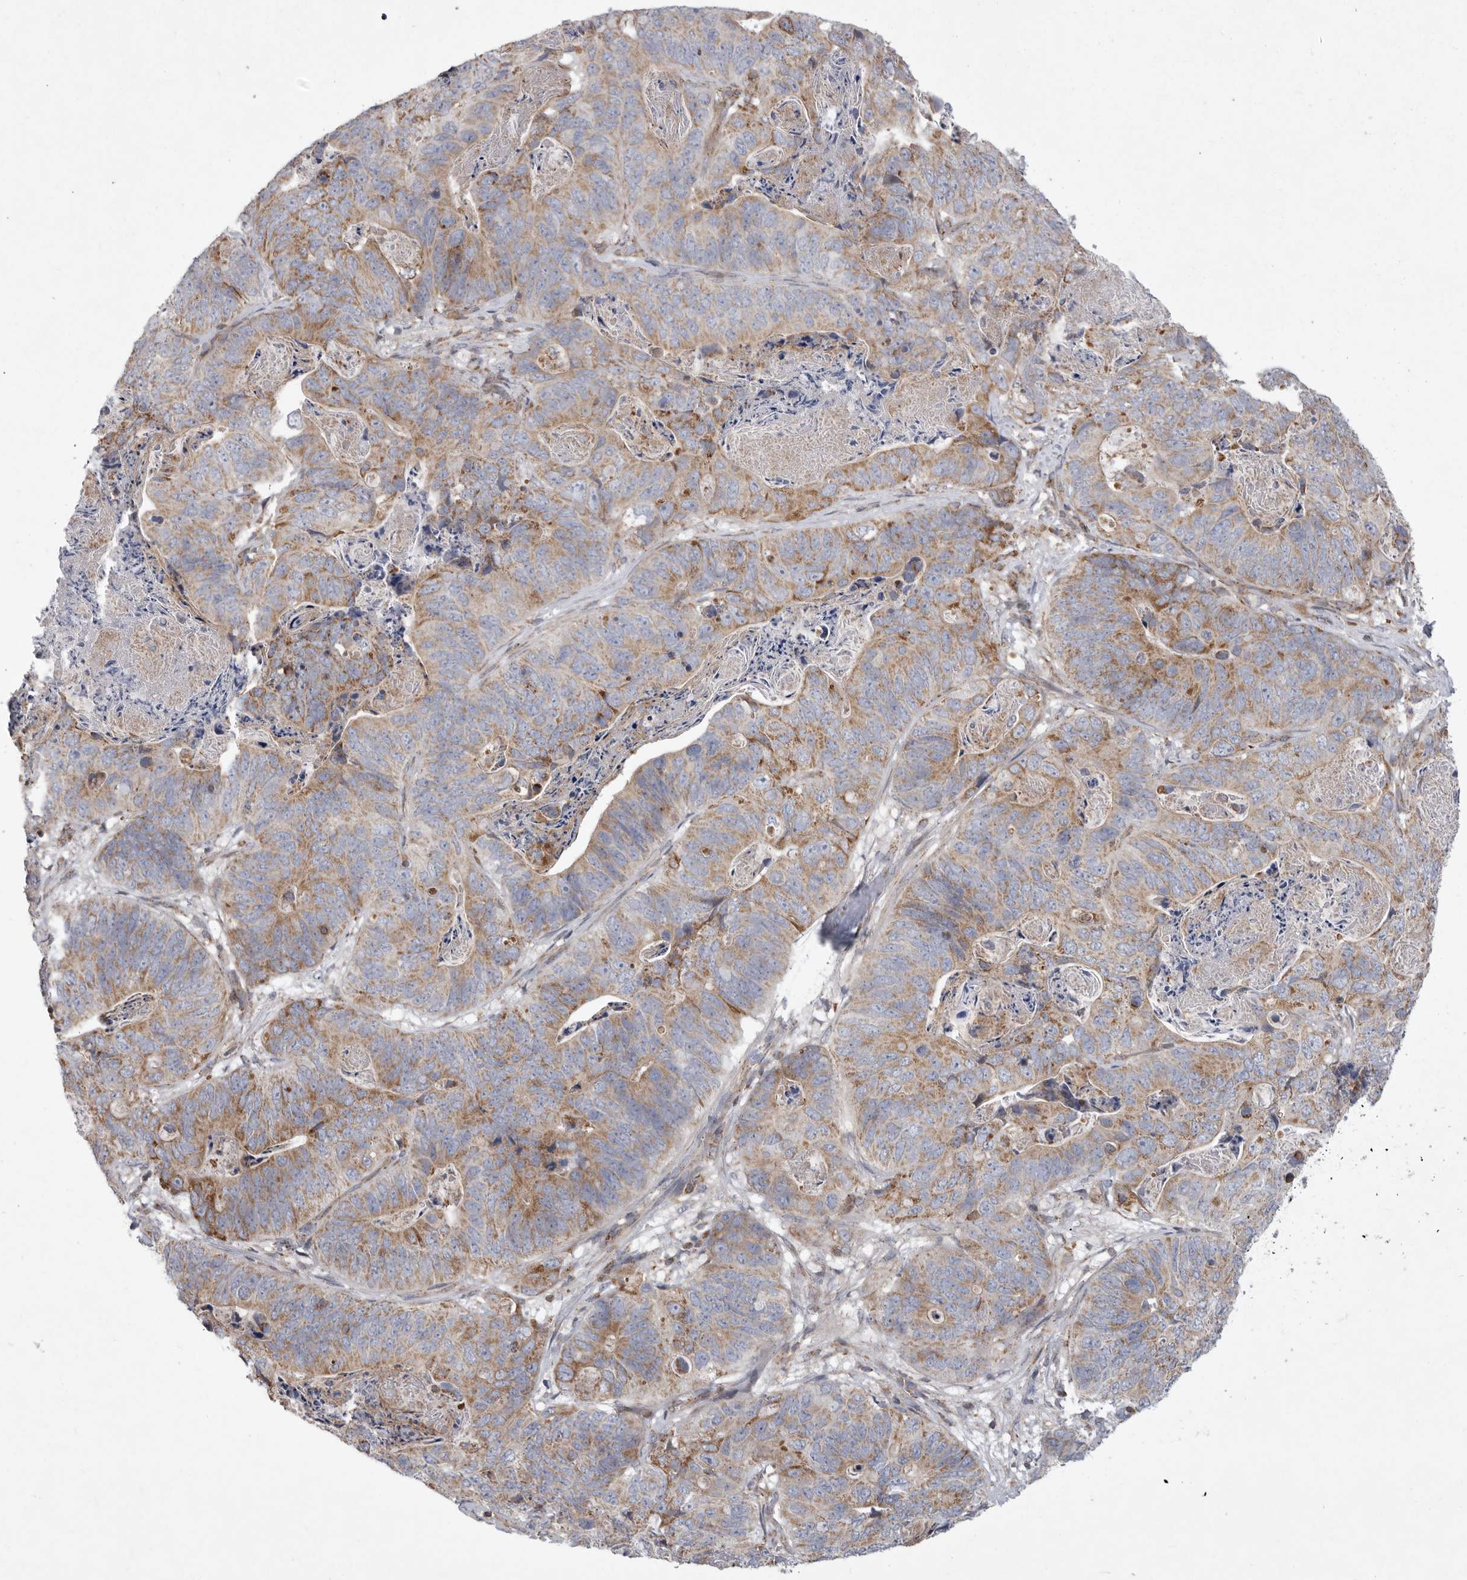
{"staining": {"intensity": "moderate", "quantity": ">75%", "location": "cytoplasmic/membranous"}, "tissue": "stomach cancer", "cell_type": "Tumor cells", "image_type": "cancer", "snomed": [{"axis": "morphology", "description": "Normal tissue, NOS"}, {"axis": "morphology", "description": "Adenocarcinoma, NOS"}, {"axis": "topography", "description": "Stomach"}], "caption": "Tumor cells exhibit moderate cytoplasmic/membranous expression in about >75% of cells in stomach cancer.", "gene": "MPZL1", "patient": {"sex": "female", "age": 89}}